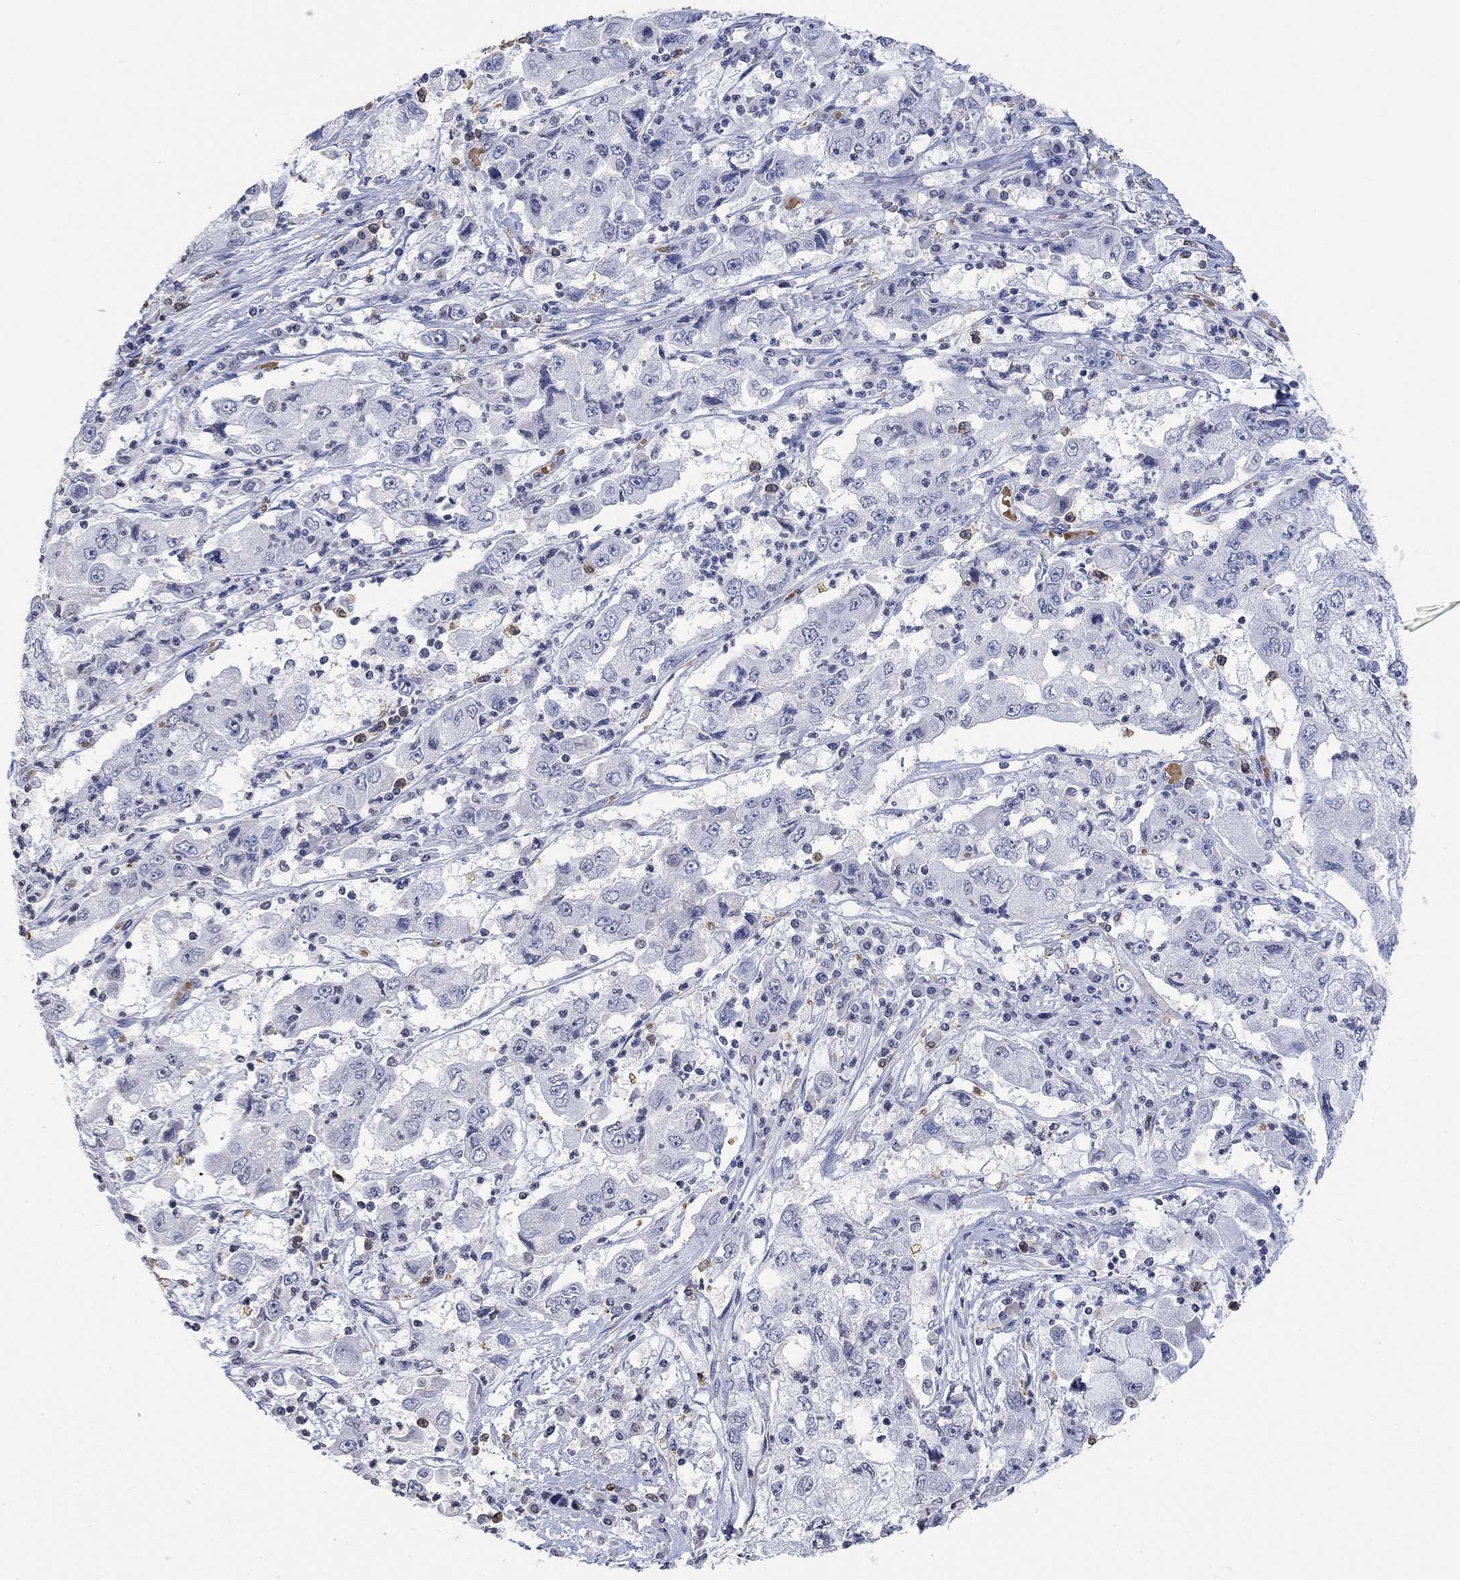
{"staining": {"intensity": "negative", "quantity": "none", "location": "none"}, "tissue": "cervical cancer", "cell_type": "Tumor cells", "image_type": "cancer", "snomed": [{"axis": "morphology", "description": "Squamous cell carcinoma, NOS"}, {"axis": "topography", "description": "Cervix"}], "caption": "Image shows no protein expression in tumor cells of cervical cancer tissue.", "gene": "TMEM255A", "patient": {"sex": "female", "age": 36}}